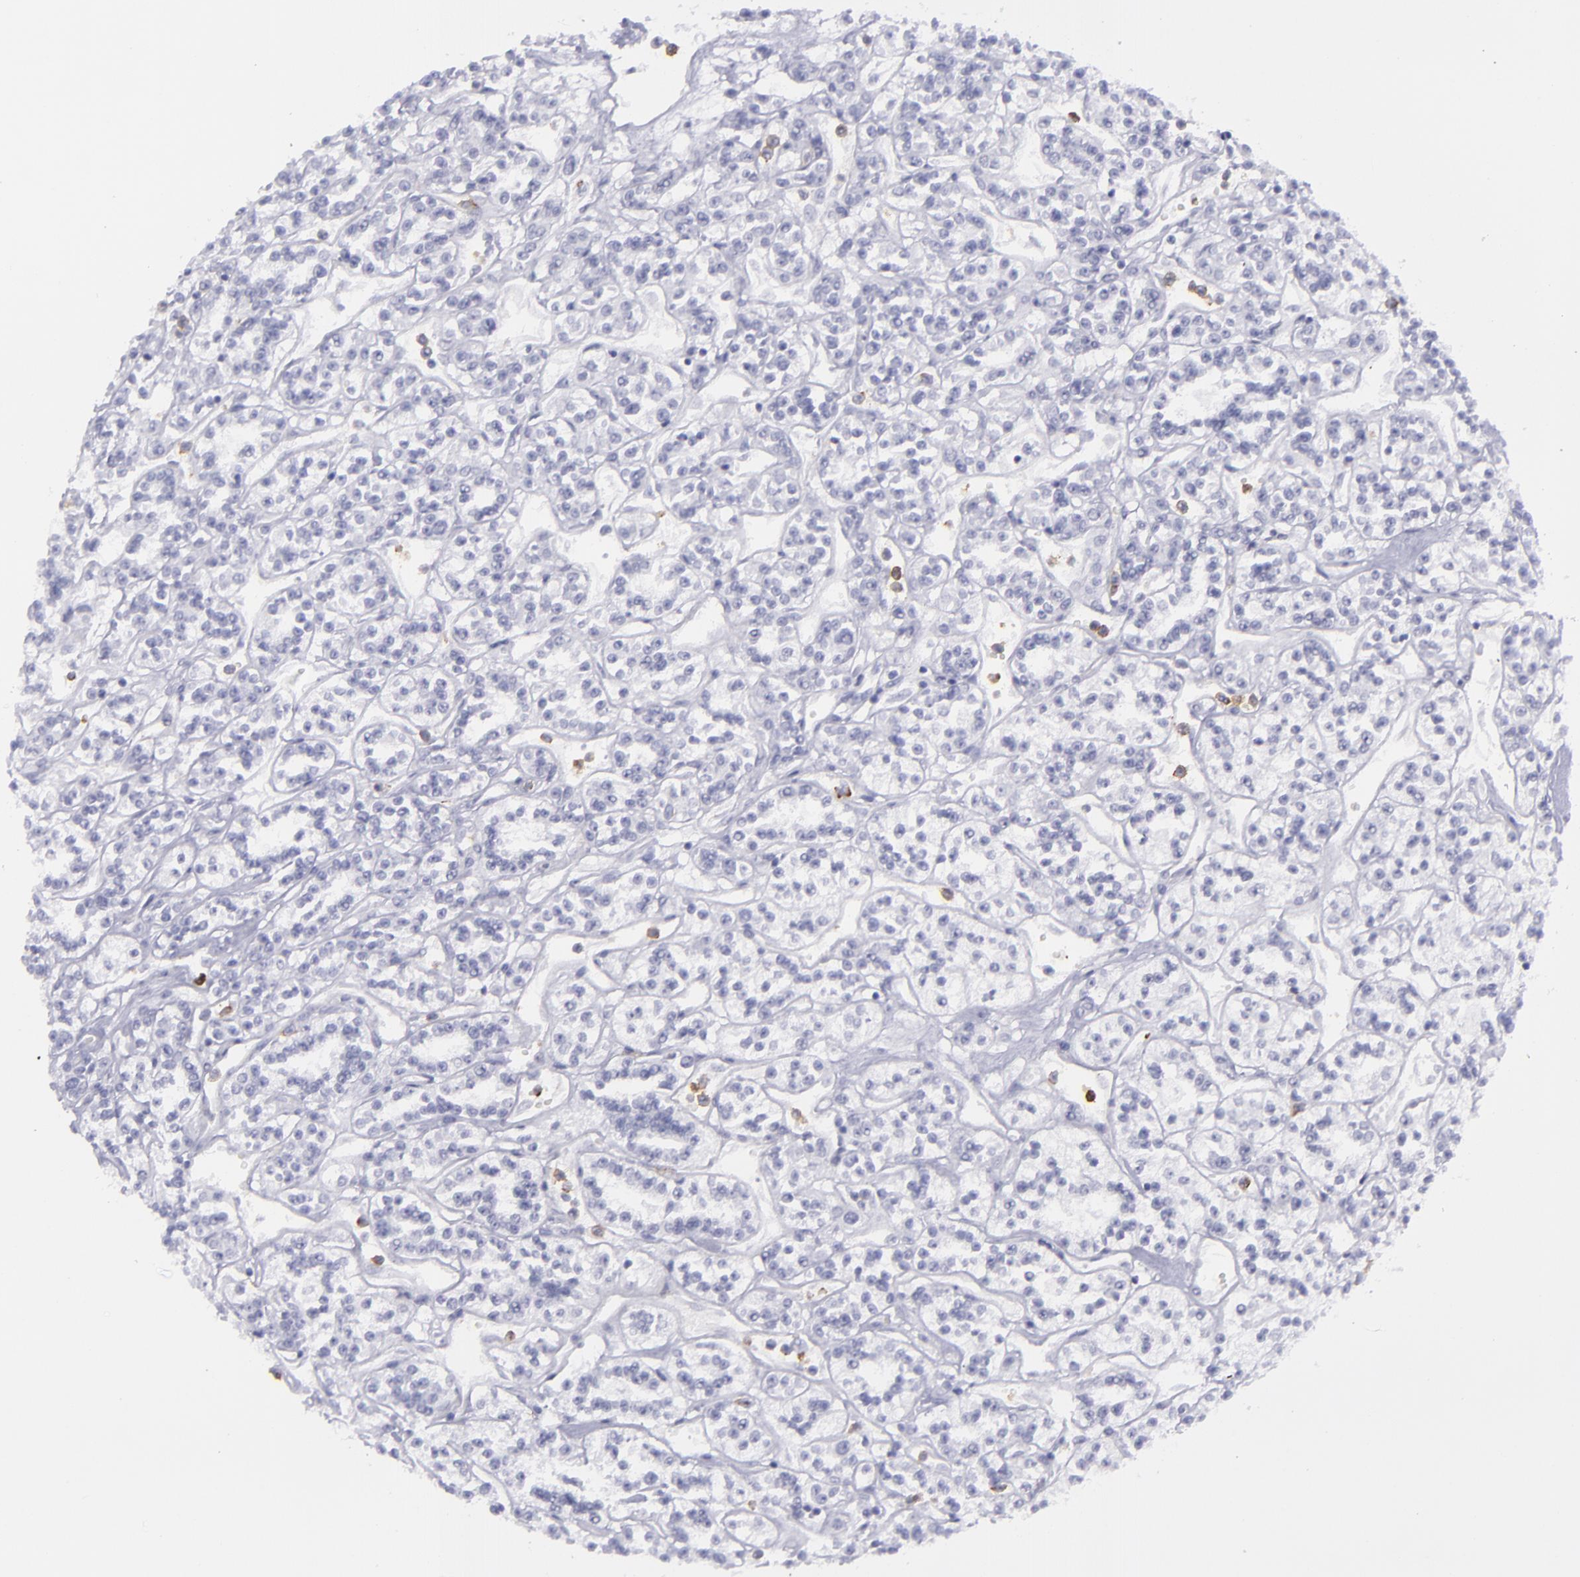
{"staining": {"intensity": "negative", "quantity": "none", "location": "none"}, "tissue": "renal cancer", "cell_type": "Tumor cells", "image_type": "cancer", "snomed": [{"axis": "morphology", "description": "Adenocarcinoma, NOS"}, {"axis": "topography", "description": "Kidney"}], "caption": "This is an IHC image of human adenocarcinoma (renal). There is no staining in tumor cells.", "gene": "SELPLG", "patient": {"sex": "female", "age": 76}}